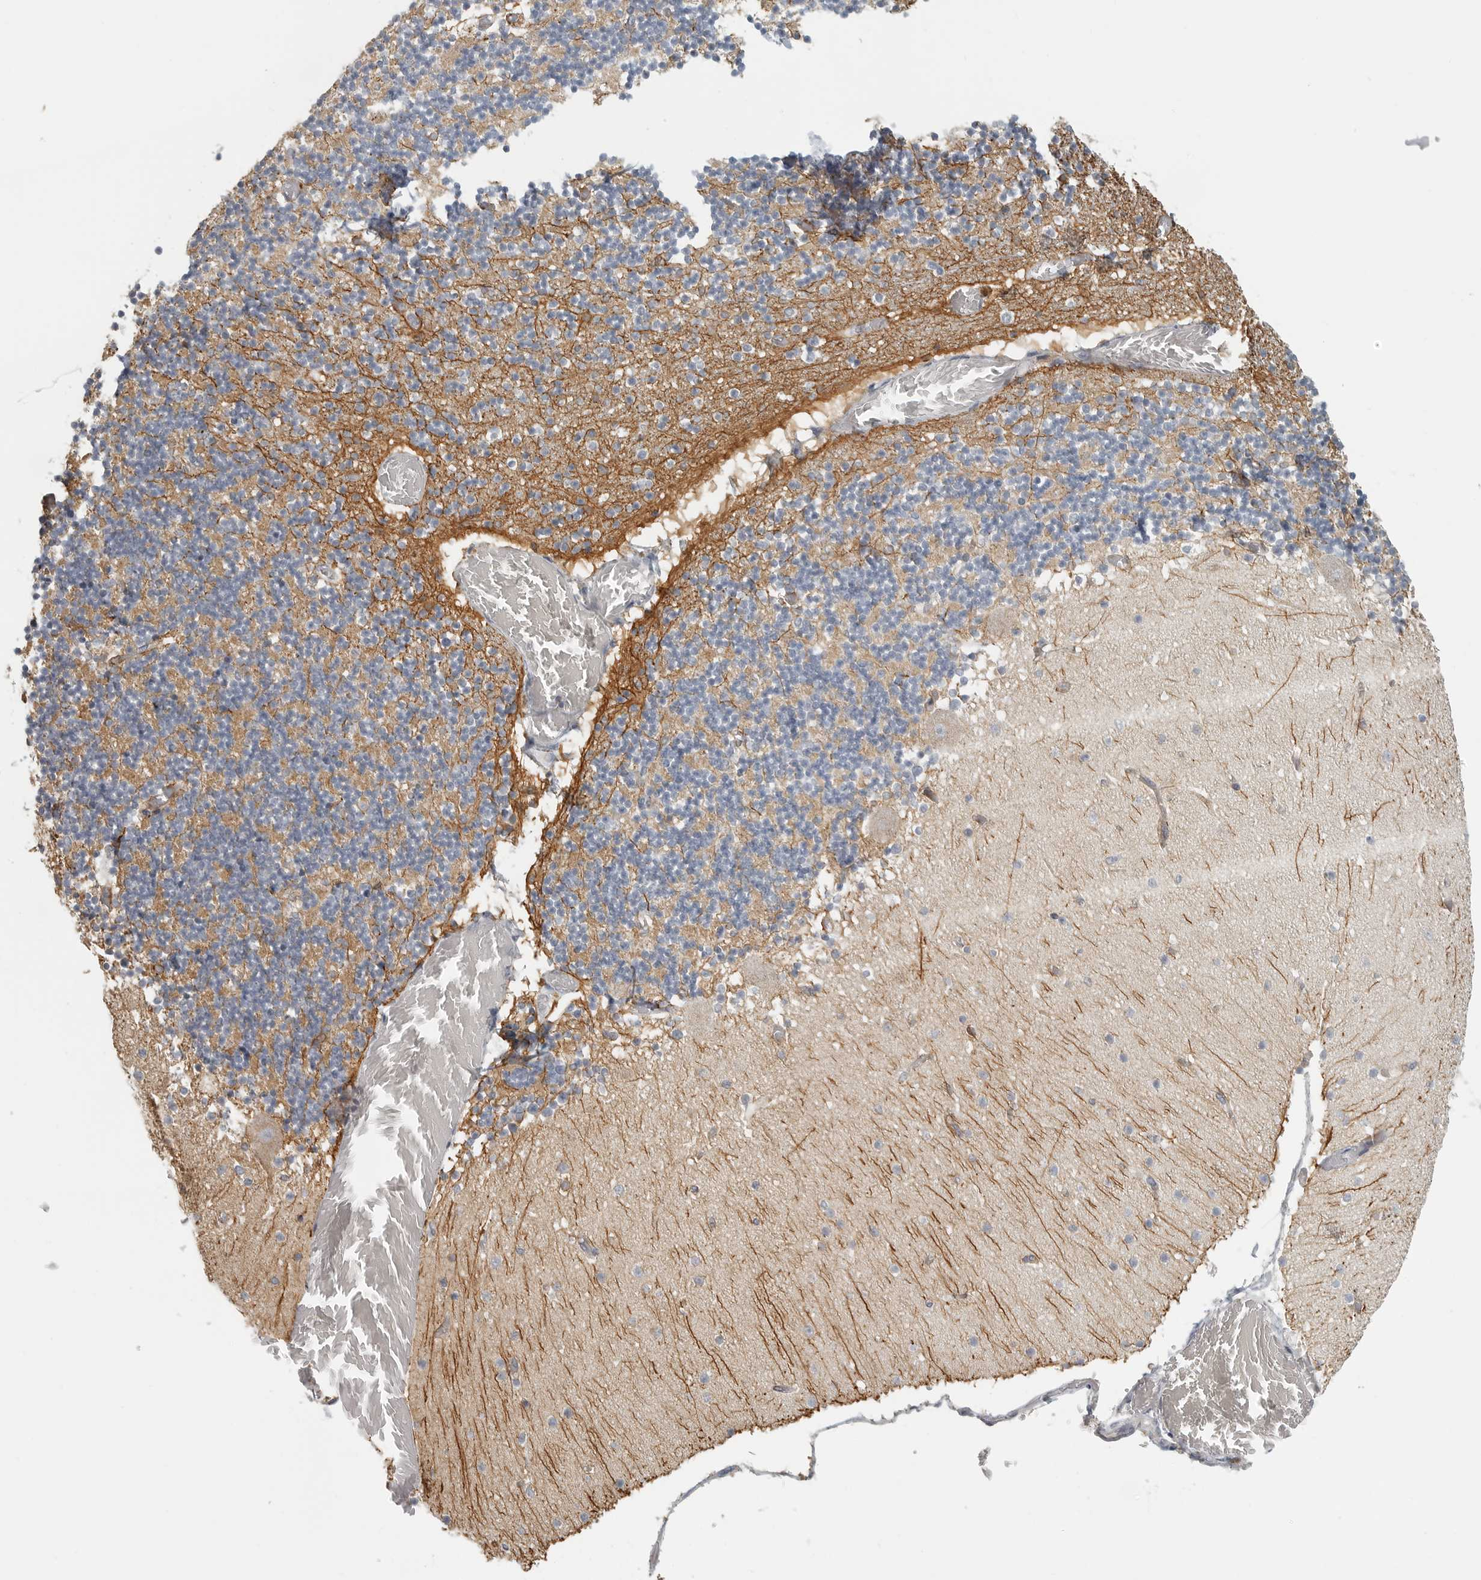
{"staining": {"intensity": "moderate", "quantity": "<25%", "location": "cytoplasmic/membranous"}, "tissue": "cerebellum", "cell_type": "Cells in granular layer", "image_type": "normal", "snomed": [{"axis": "morphology", "description": "Normal tissue, NOS"}, {"axis": "topography", "description": "Cerebellum"}], "caption": "Cerebellum was stained to show a protein in brown. There is low levels of moderate cytoplasmic/membranous expression in about <25% of cells in granular layer.", "gene": "RXFP3", "patient": {"sex": "female", "age": 28}}